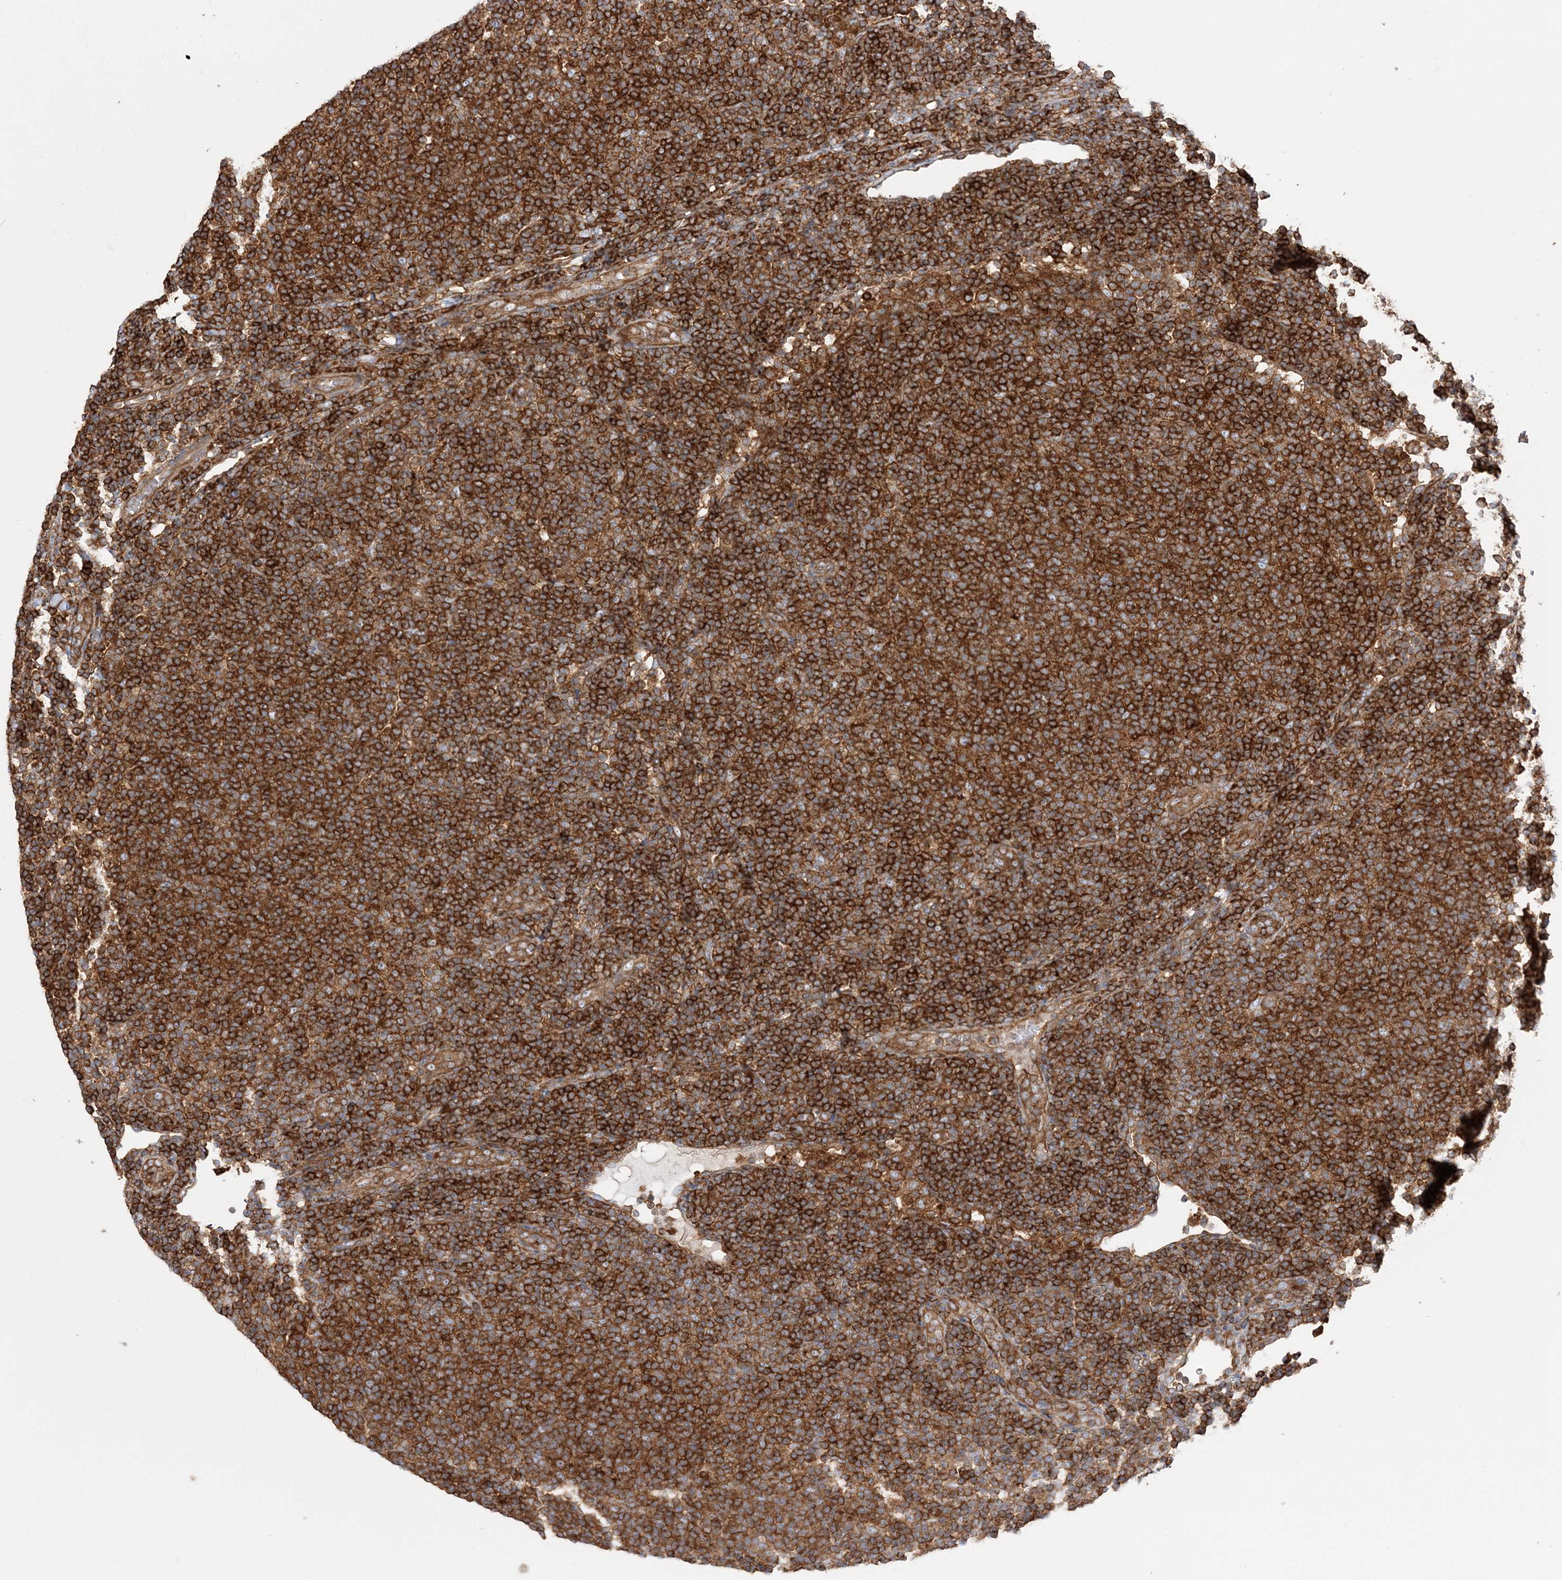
{"staining": {"intensity": "strong", "quantity": ">75%", "location": "cytoplasmic/membranous"}, "tissue": "lymphoma", "cell_type": "Tumor cells", "image_type": "cancer", "snomed": [{"axis": "morphology", "description": "Malignant lymphoma, non-Hodgkin's type, Low grade"}, {"axis": "topography", "description": "Lymph node"}], "caption": "The immunohistochemical stain highlights strong cytoplasmic/membranous positivity in tumor cells of low-grade malignant lymphoma, non-Hodgkin's type tissue.", "gene": "TBC1D5", "patient": {"sex": "male", "age": 66}}